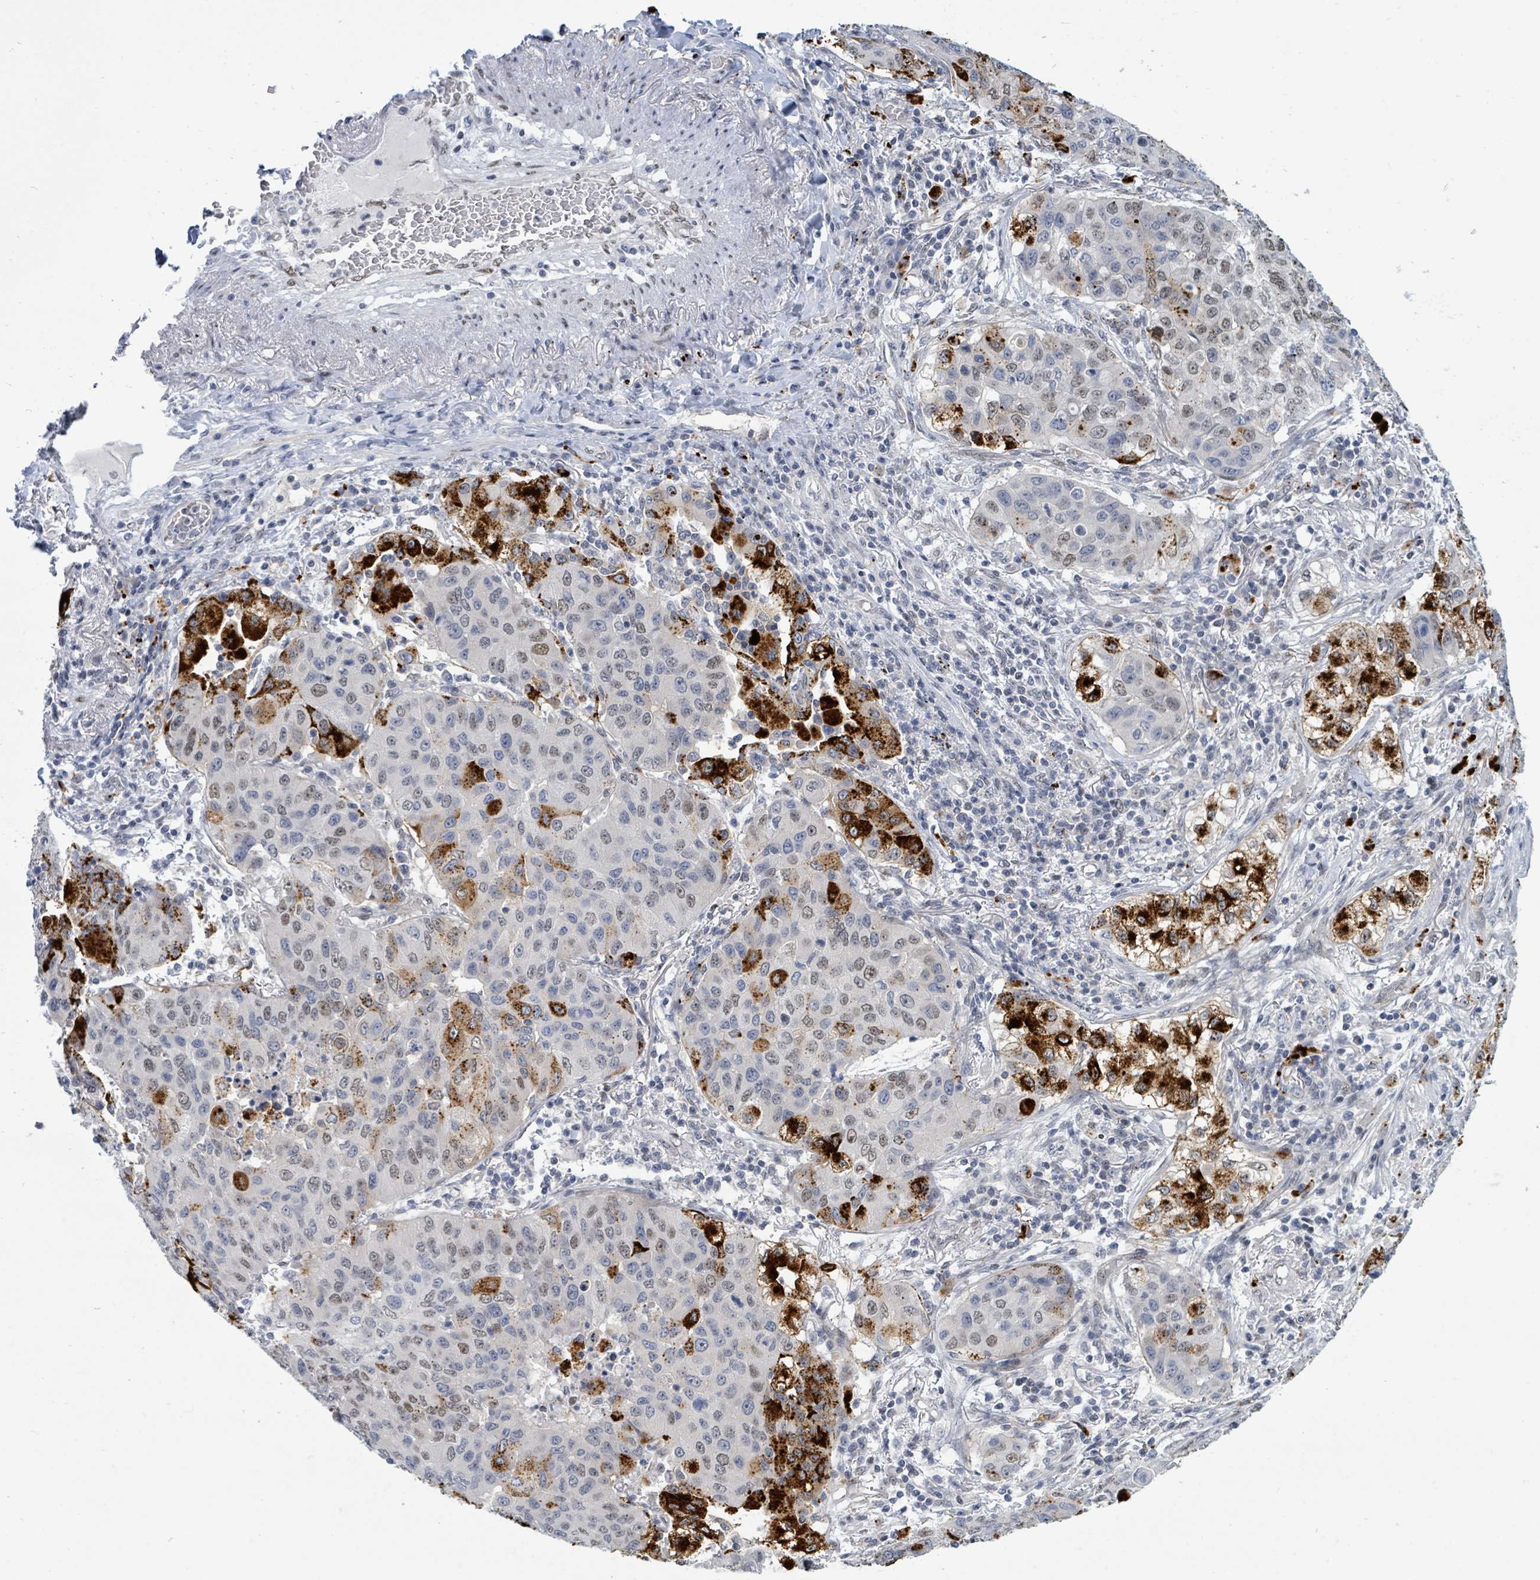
{"staining": {"intensity": "strong", "quantity": "25%-75%", "location": "cytoplasmic/membranous,nuclear"}, "tissue": "lung cancer", "cell_type": "Tumor cells", "image_type": "cancer", "snomed": [{"axis": "morphology", "description": "Squamous cell carcinoma, NOS"}, {"axis": "topography", "description": "Lung"}], "caption": "A high amount of strong cytoplasmic/membranous and nuclear positivity is identified in approximately 25%-75% of tumor cells in lung squamous cell carcinoma tissue.", "gene": "SUMO4", "patient": {"sex": "male", "age": 74}}